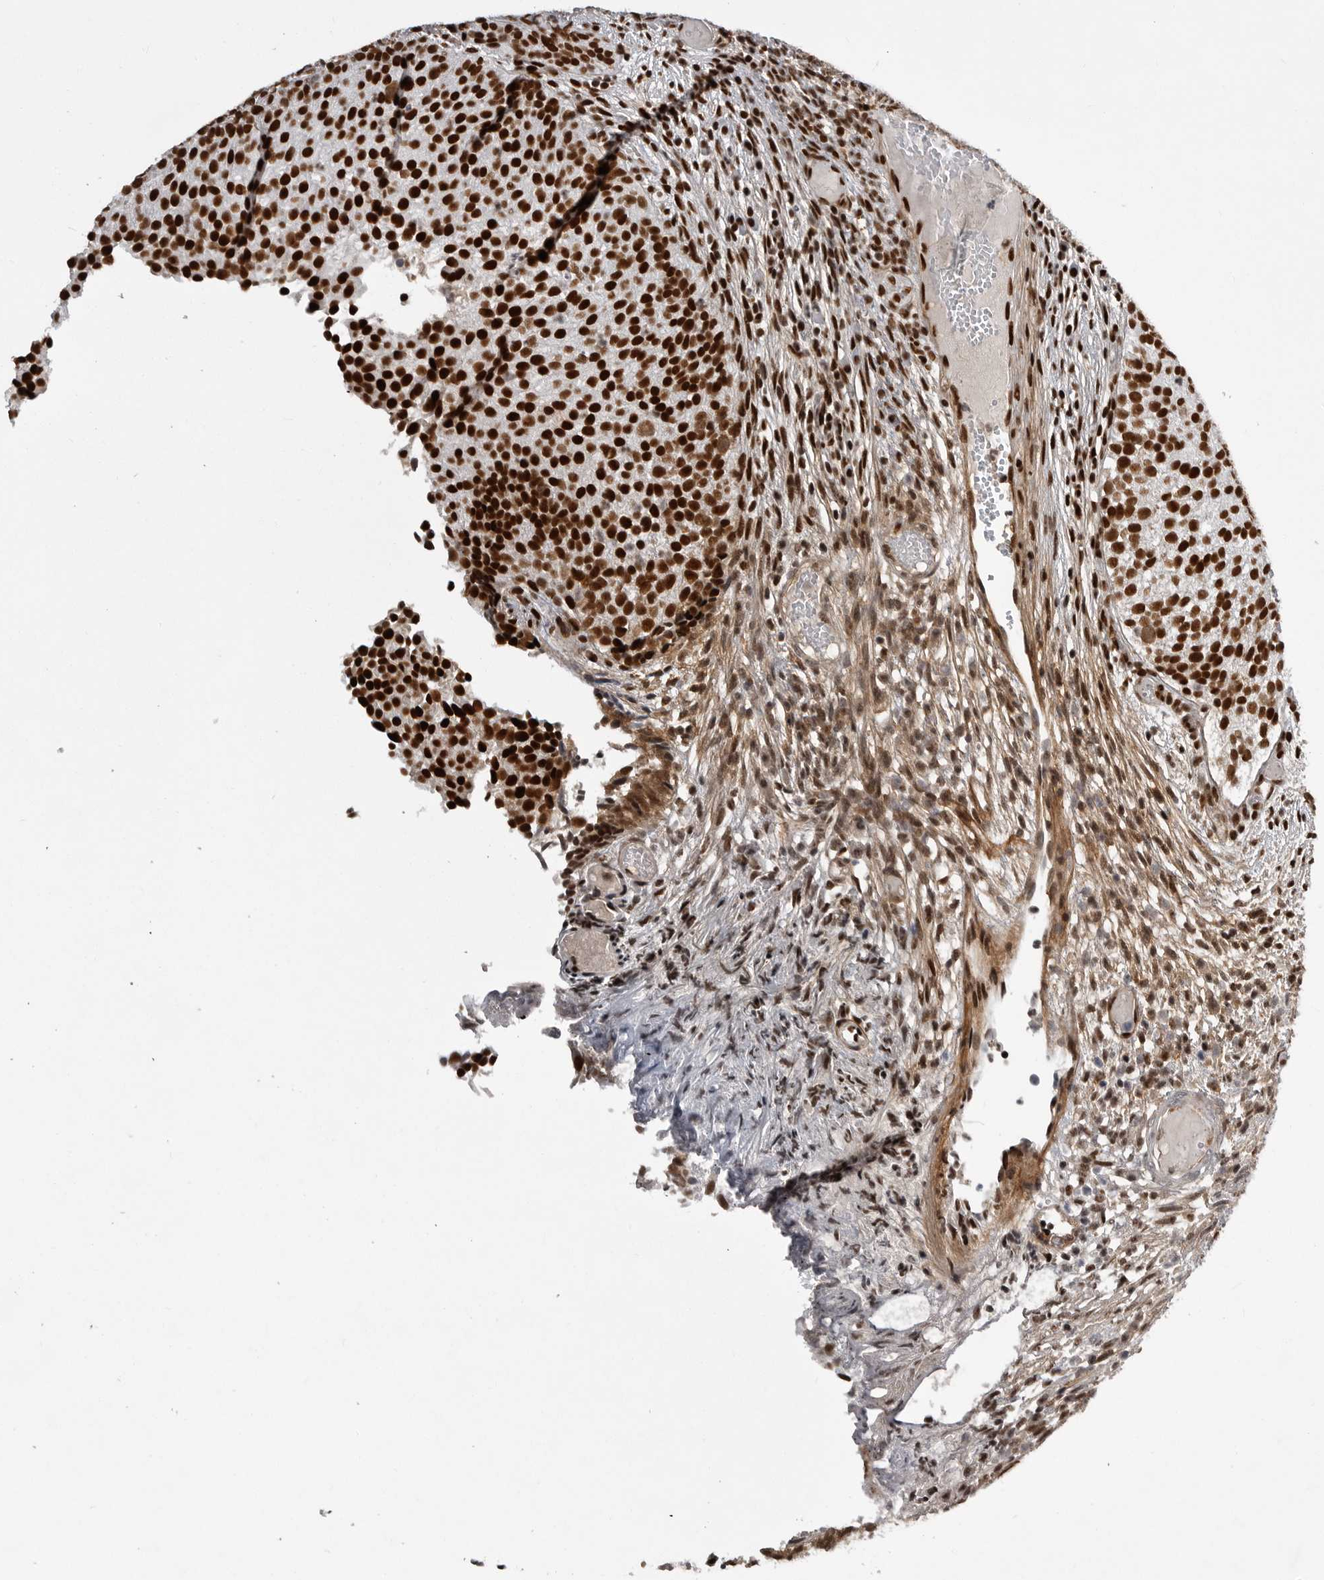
{"staining": {"intensity": "strong", "quantity": ">75%", "location": "nuclear"}, "tissue": "urothelial cancer", "cell_type": "Tumor cells", "image_type": "cancer", "snomed": [{"axis": "morphology", "description": "Urothelial carcinoma, Low grade"}, {"axis": "topography", "description": "Urinary bladder"}], "caption": "Human low-grade urothelial carcinoma stained with a protein marker reveals strong staining in tumor cells.", "gene": "PPP1R8", "patient": {"sex": "male", "age": 86}}